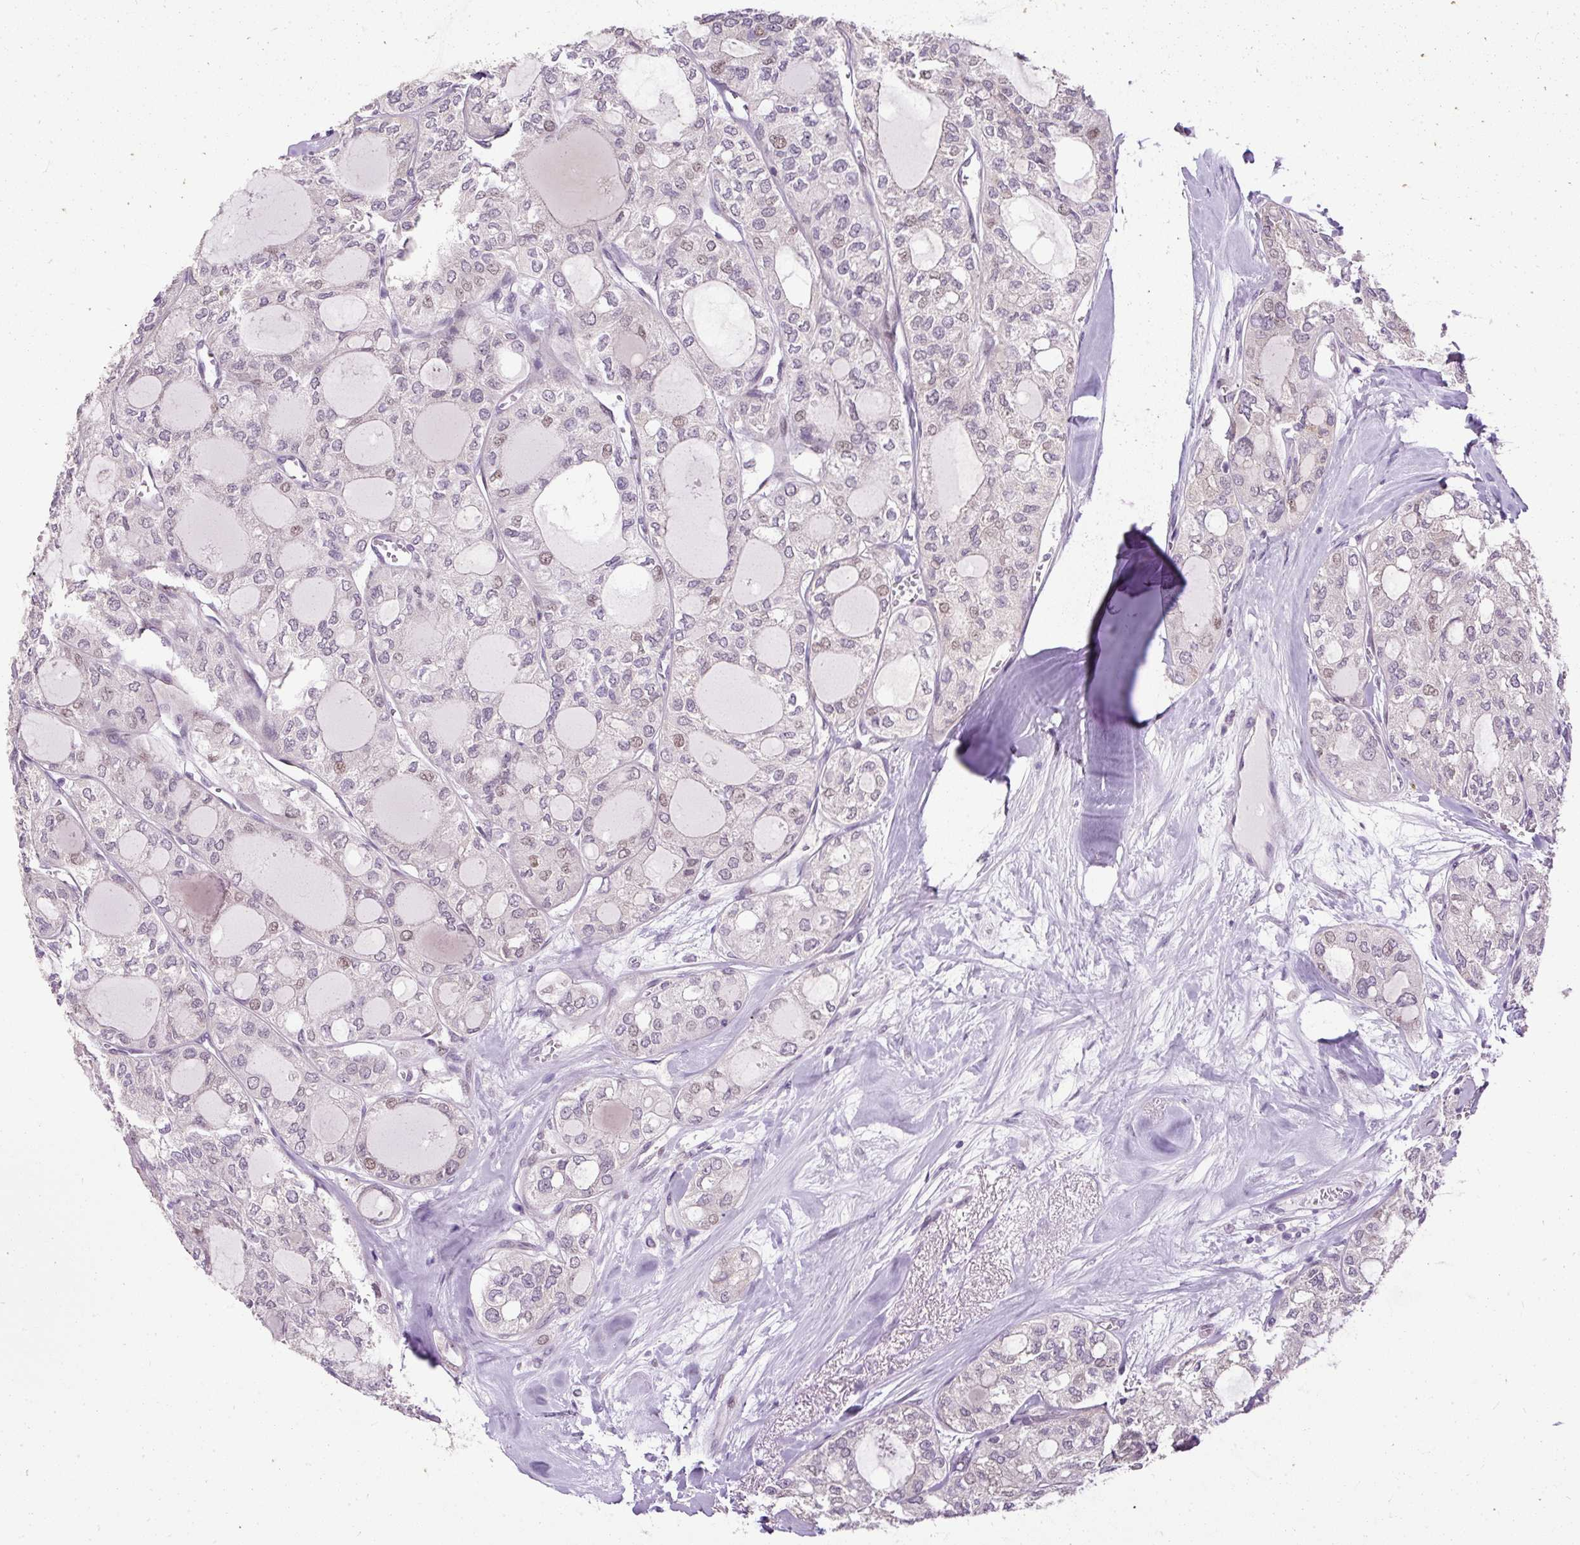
{"staining": {"intensity": "moderate", "quantity": "25%-75%", "location": "nuclear"}, "tissue": "thyroid cancer", "cell_type": "Tumor cells", "image_type": "cancer", "snomed": [{"axis": "morphology", "description": "Follicular adenoma carcinoma, NOS"}, {"axis": "topography", "description": "Thyroid gland"}], "caption": "A high-resolution micrograph shows immunohistochemistry (IHC) staining of follicular adenoma carcinoma (thyroid), which reveals moderate nuclear staining in about 25%-75% of tumor cells. (DAB IHC with brightfield microscopy, high magnification).", "gene": "ARHGEF18", "patient": {"sex": "male", "age": 75}}